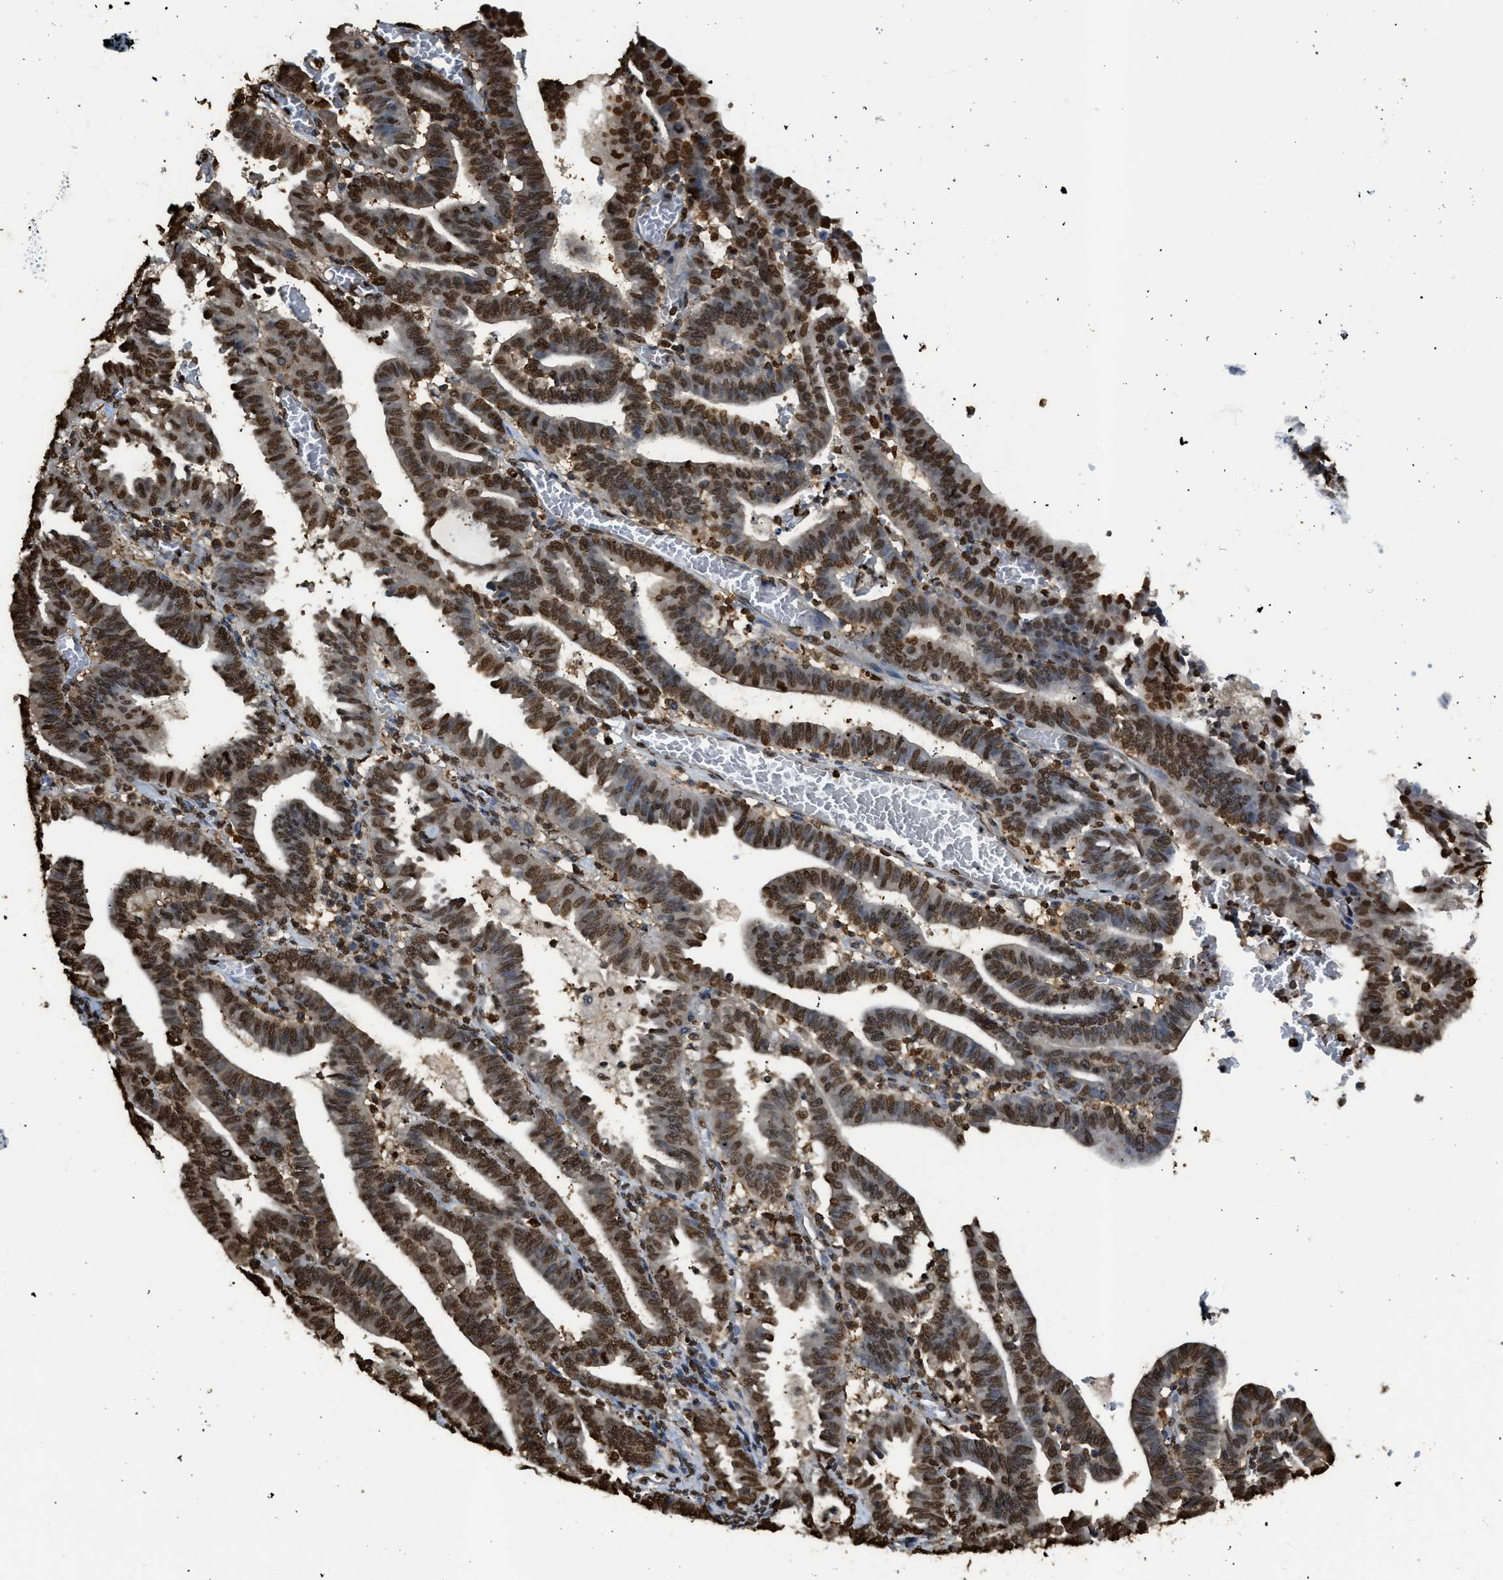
{"staining": {"intensity": "strong", "quantity": ">75%", "location": "nuclear"}, "tissue": "endometrial cancer", "cell_type": "Tumor cells", "image_type": "cancer", "snomed": [{"axis": "morphology", "description": "Adenocarcinoma, NOS"}, {"axis": "topography", "description": "Uterus"}], "caption": "This photomicrograph exhibits adenocarcinoma (endometrial) stained with immunohistochemistry to label a protein in brown. The nuclear of tumor cells show strong positivity for the protein. Nuclei are counter-stained blue.", "gene": "NR5A2", "patient": {"sex": "female", "age": 83}}